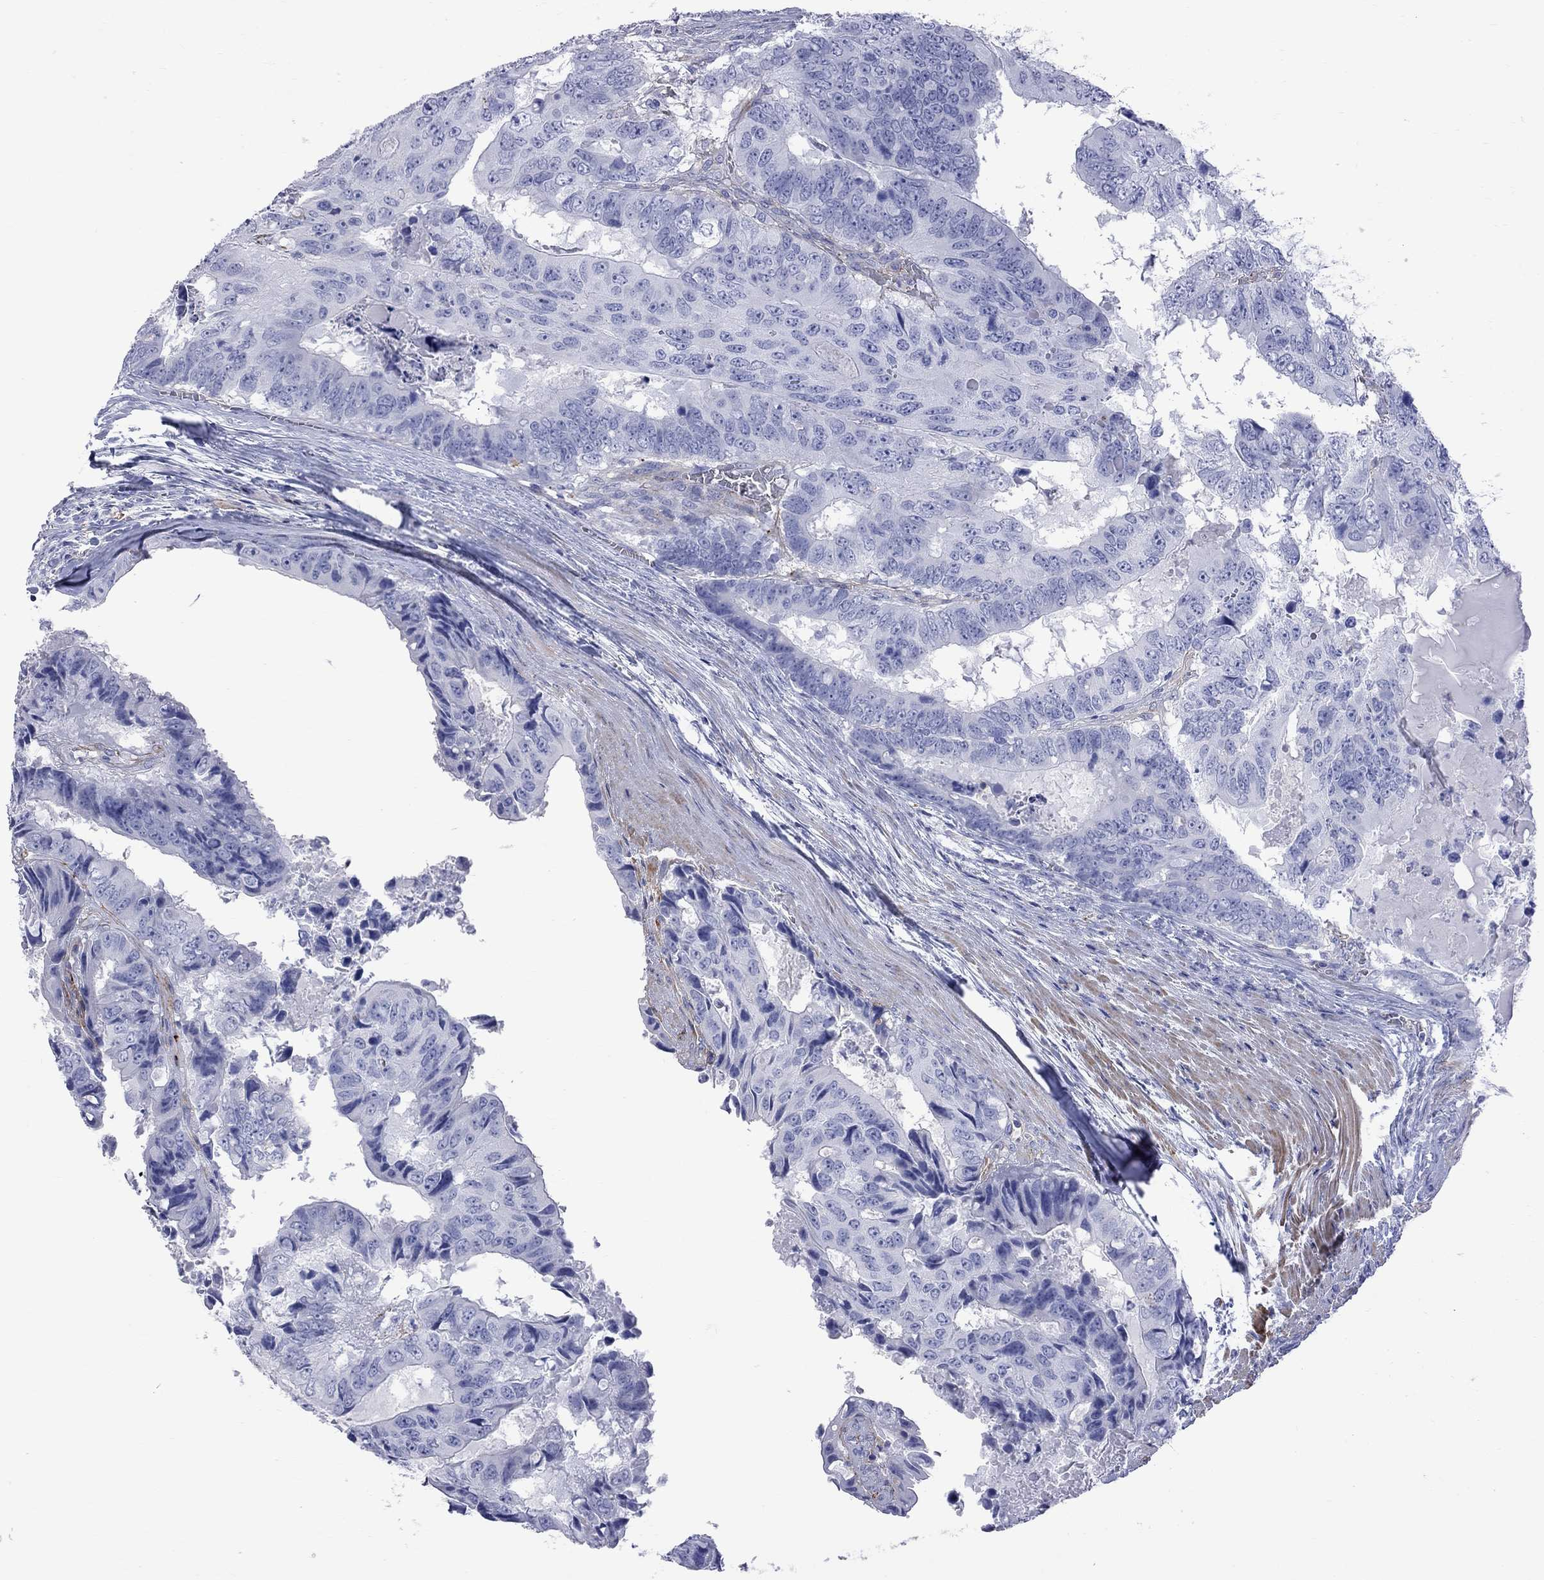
{"staining": {"intensity": "negative", "quantity": "none", "location": "none"}, "tissue": "colorectal cancer", "cell_type": "Tumor cells", "image_type": "cancer", "snomed": [{"axis": "morphology", "description": "Adenocarcinoma, NOS"}, {"axis": "topography", "description": "Colon"}], "caption": "Colorectal adenocarcinoma stained for a protein using immunohistochemistry (IHC) reveals no positivity tumor cells.", "gene": "S100A3", "patient": {"sex": "male", "age": 79}}